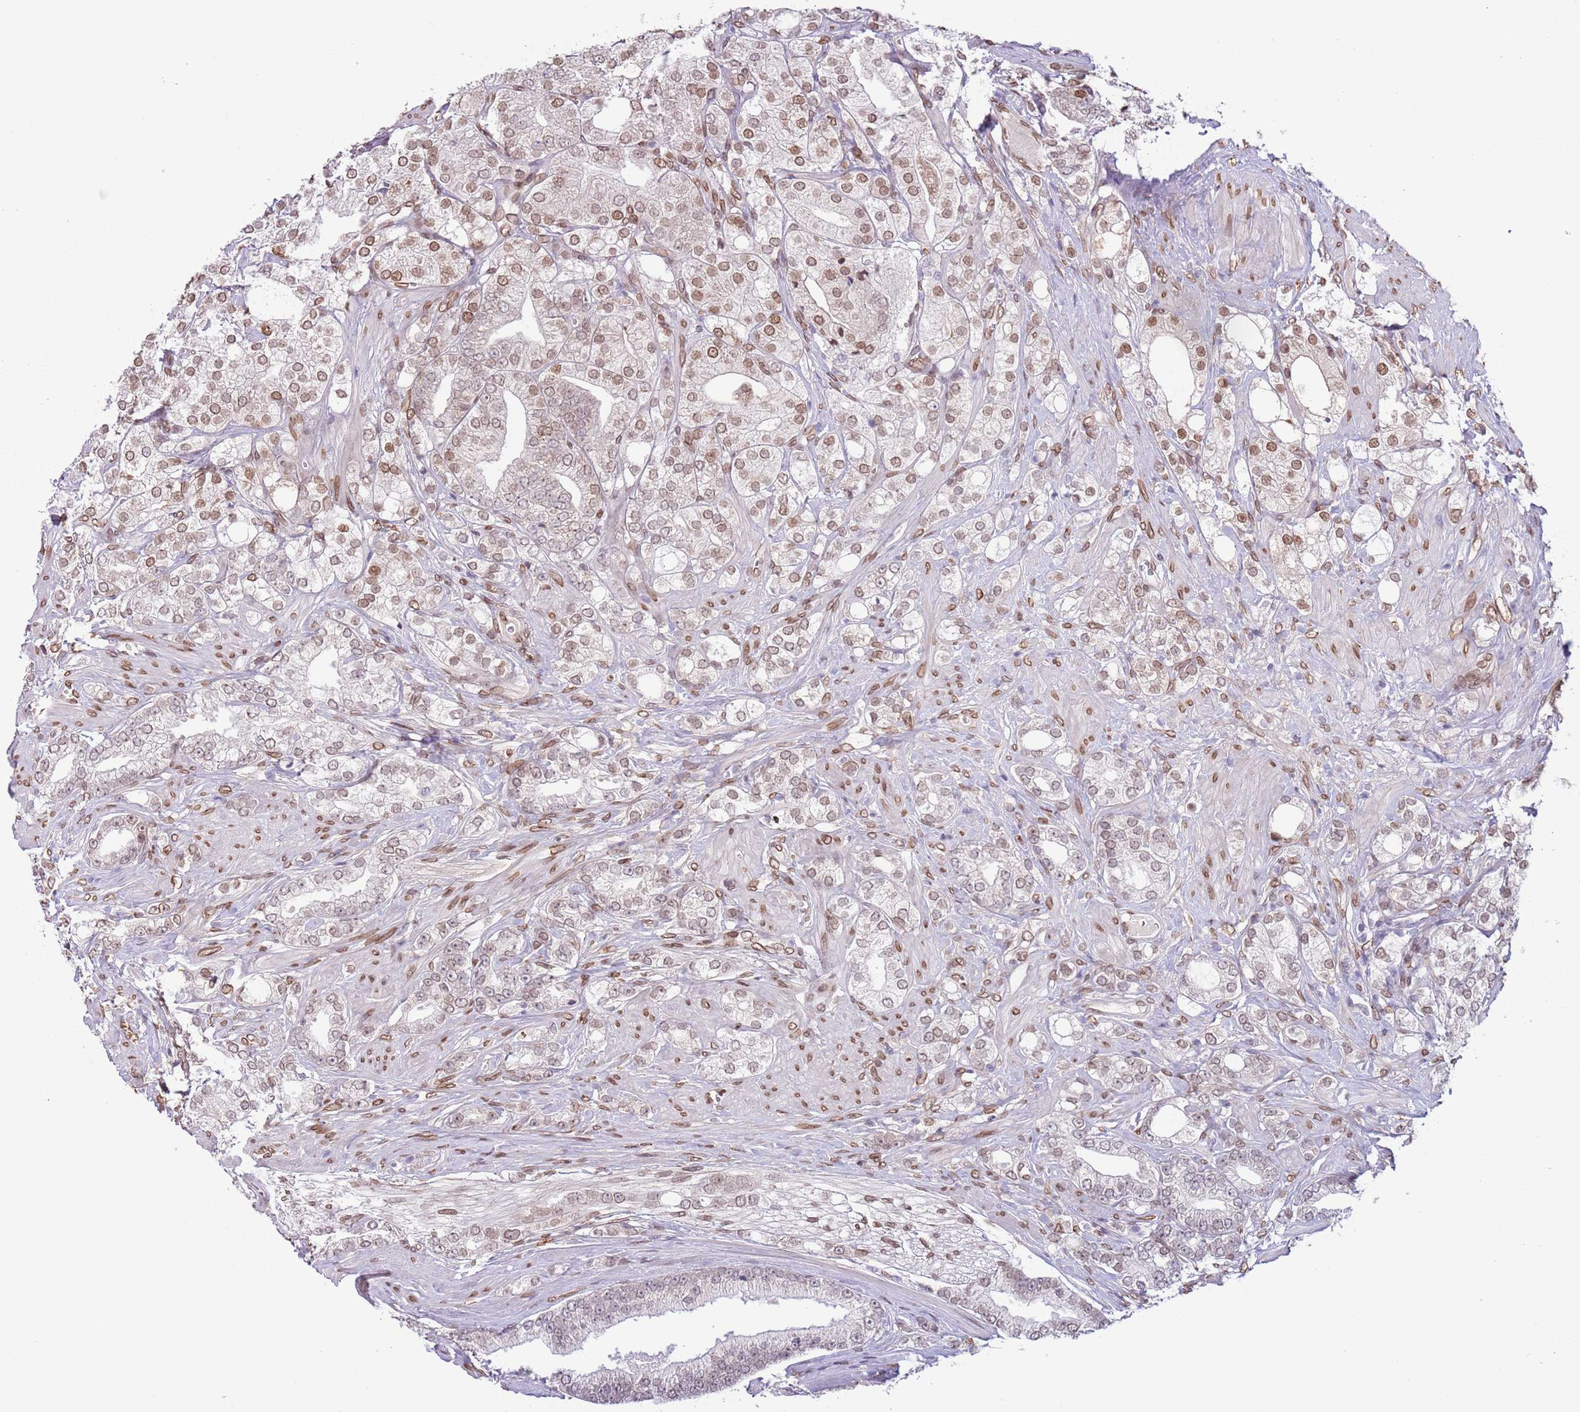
{"staining": {"intensity": "moderate", "quantity": "25%-75%", "location": "nuclear"}, "tissue": "prostate cancer", "cell_type": "Tumor cells", "image_type": "cancer", "snomed": [{"axis": "morphology", "description": "Adenocarcinoma, High grade"}, {"axis": "topography", "description": "Prostate"}], "caption": "Prostate cancer stained with immunohistochemistry reveals moderate nuclear positivity in about 25%-75% of tumor cells. (DAB IHC with brightfield microscopy, high magnification).", "gene": "ZGLP1", "patient": {"sex": "male", "age": 50}}